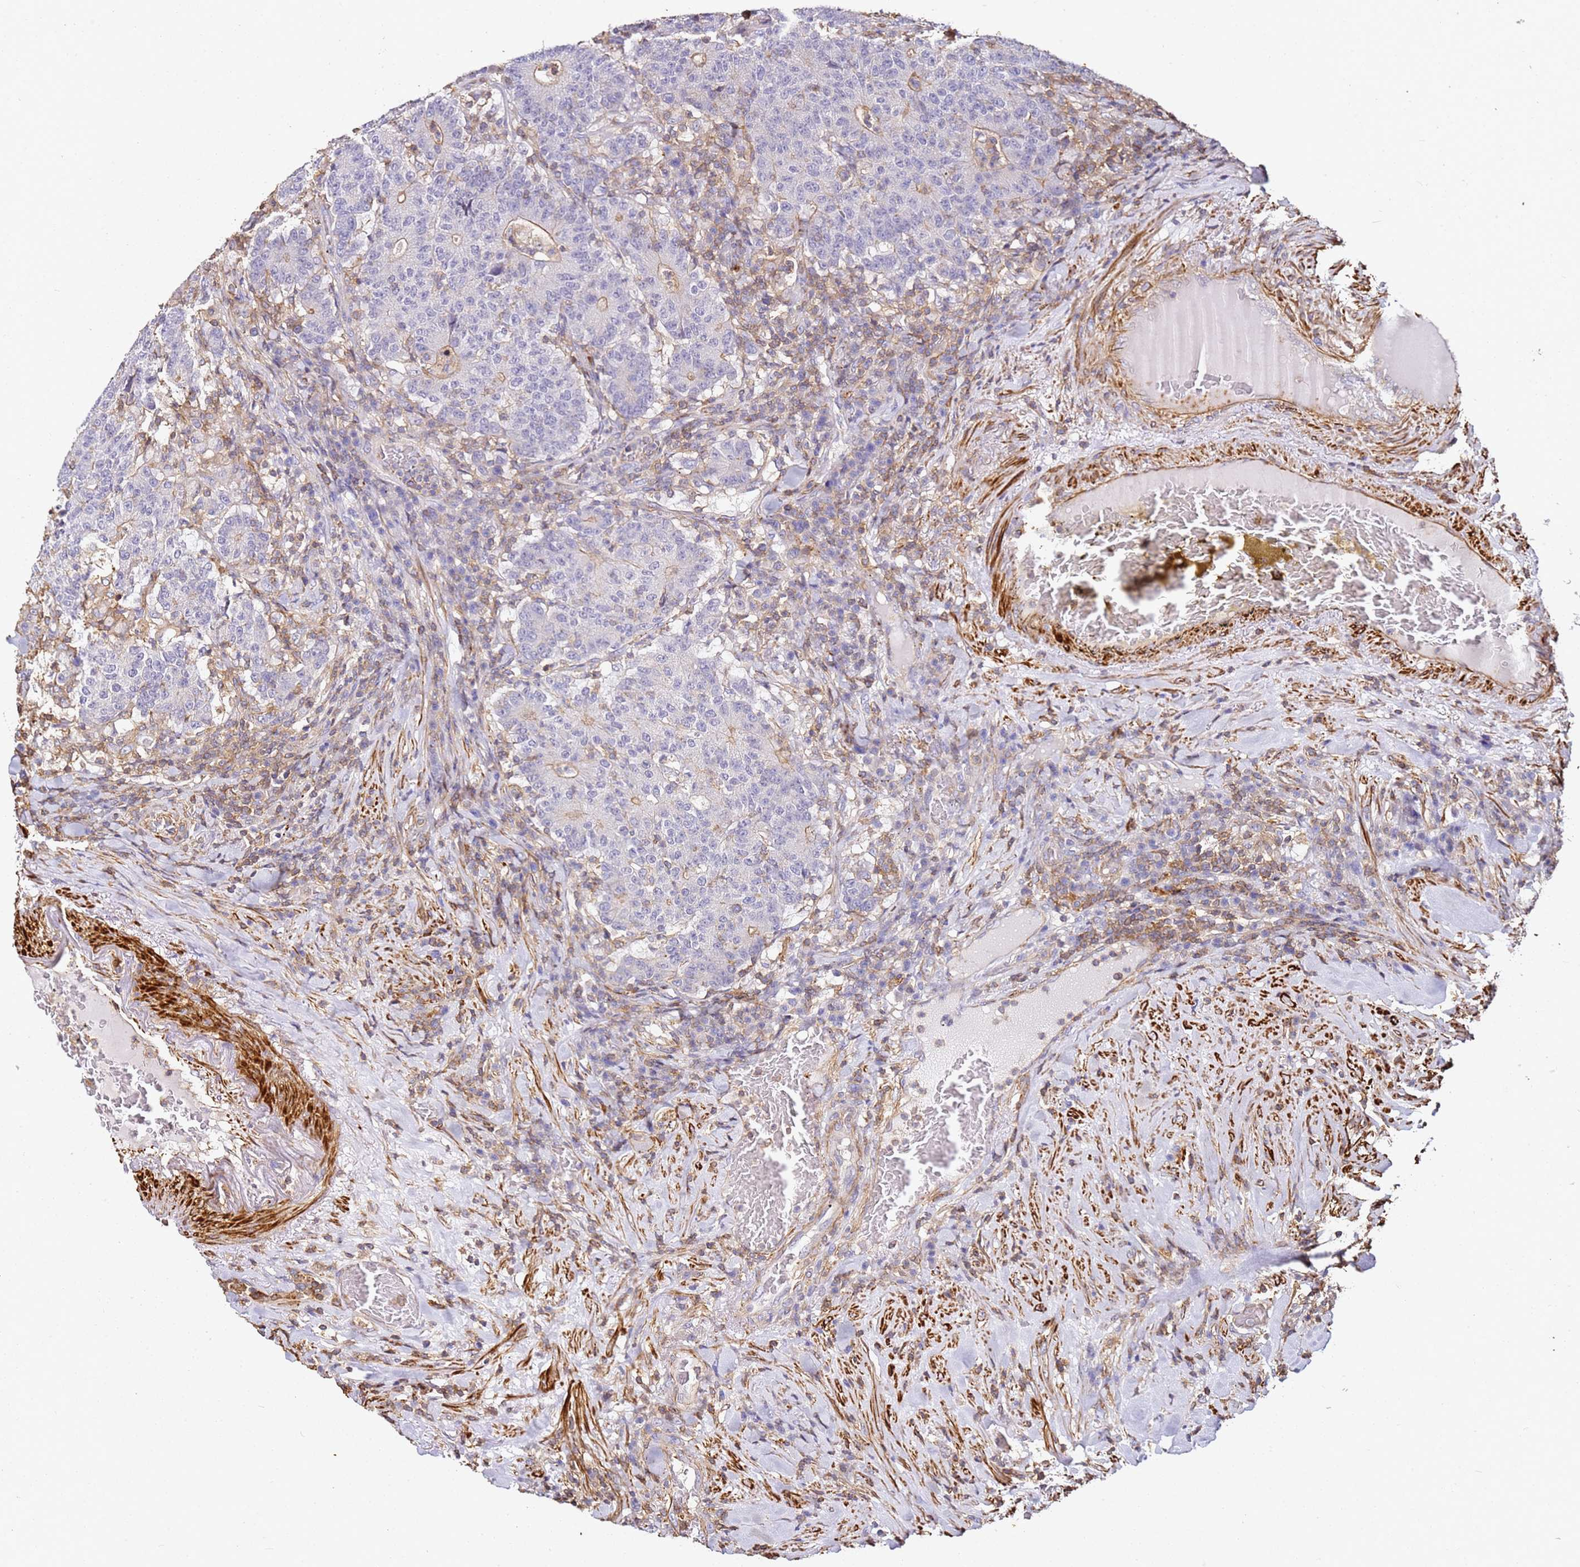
{"staining": {"intensity": "weak", "quantity": "25%-75%", "location": "cytoplasmic/membranous"}, "tissue": "colorectal cancer", "cell_type": "Tumor cells", "image_type": "cancer", "snomed": [{"axis": "morphology", "description": "Adenocarcinoma, NOS"}, {"axis": "topography", "description": "Colon"}], "caption": "Tumor cells show low levels of weak cytoplasmic/membranous staining in about 25%-75% of cells in adenocarcinoma (colorectal).", "gene": "ZNF671", "patient": {"sex": "female", "age": 75}}